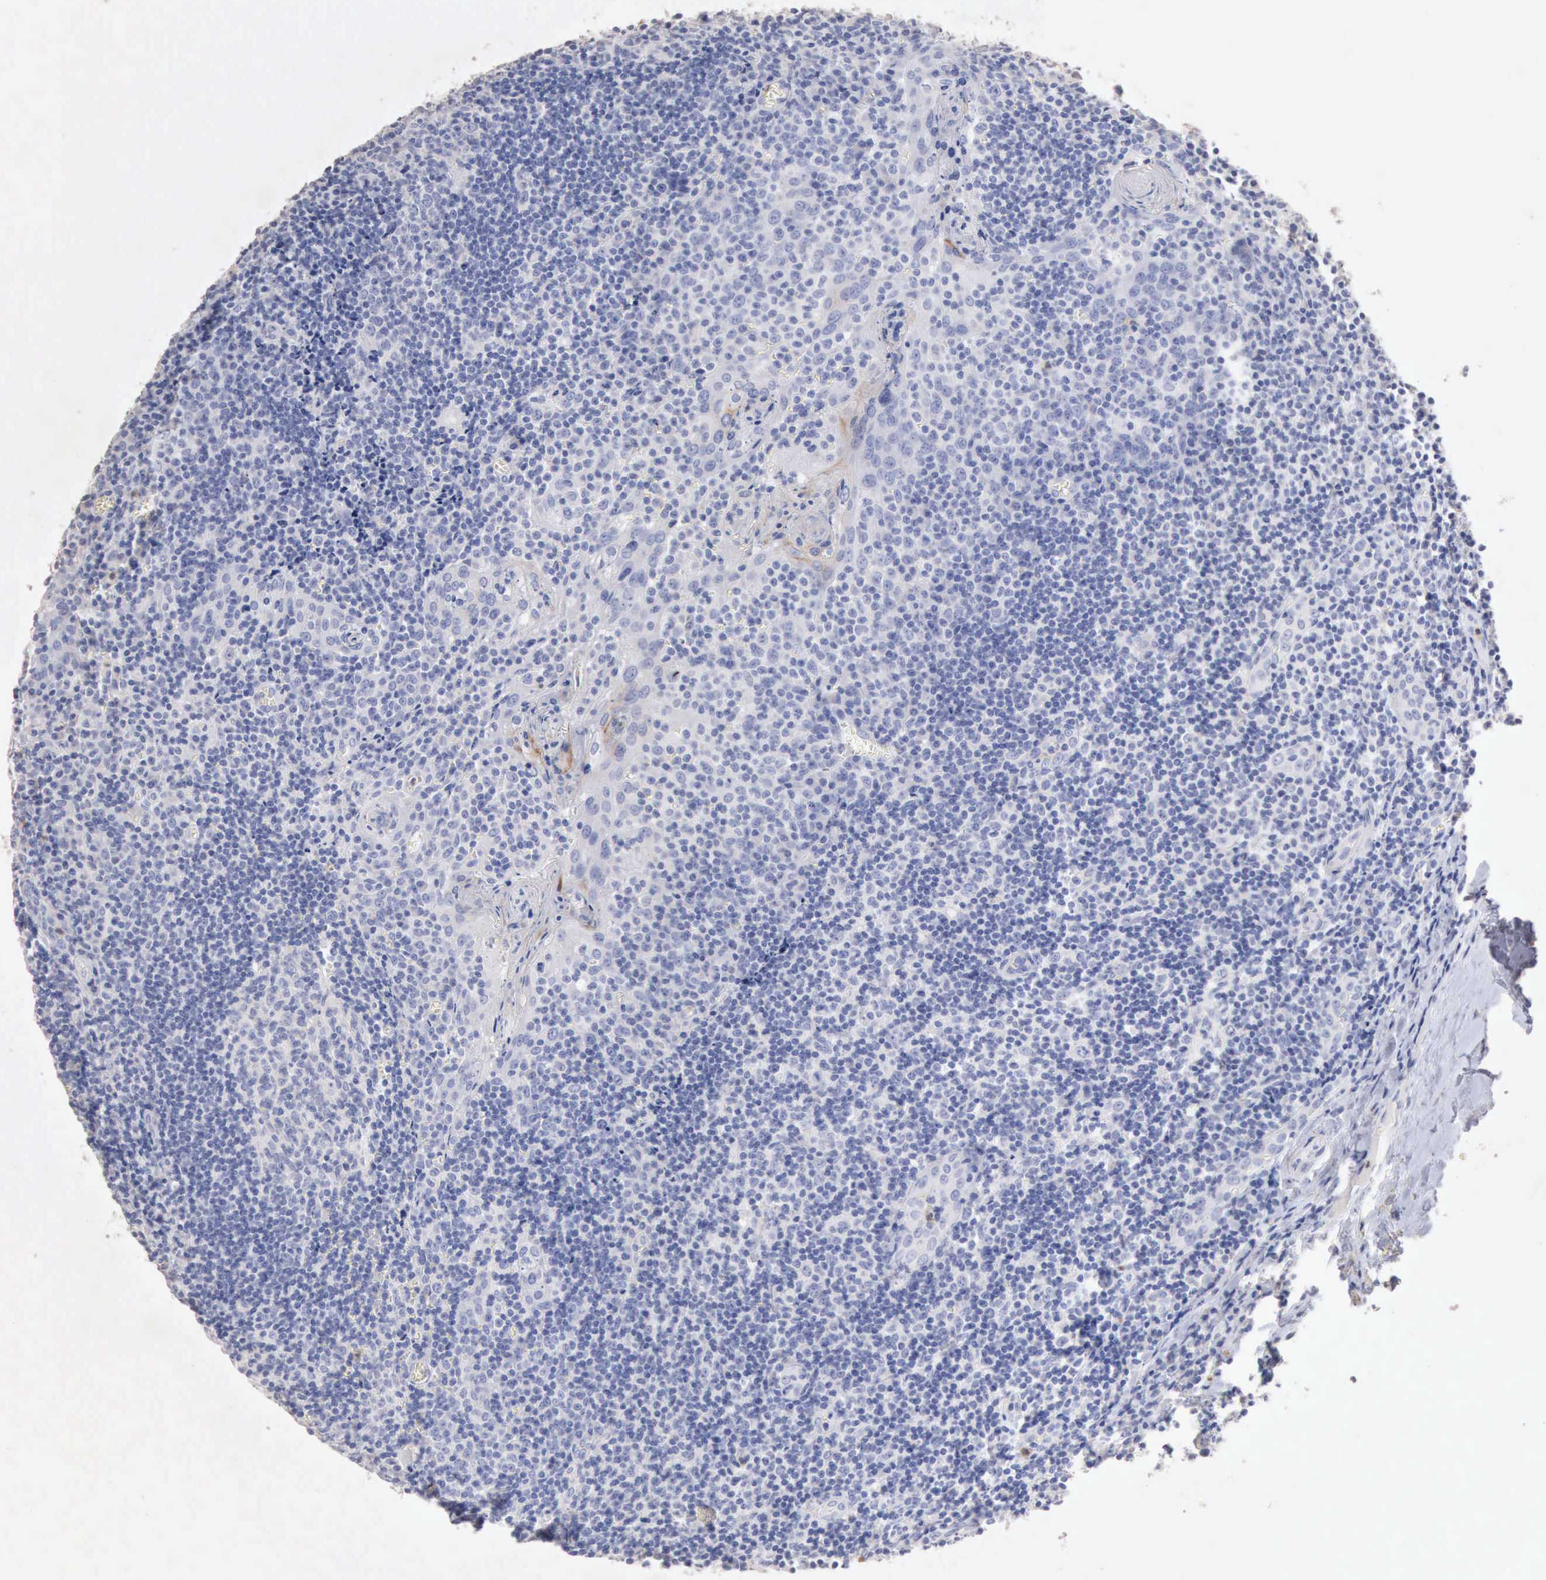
{"staining": {"intensity": "negative", "quantity": "none", "location": "none"}, "tissue": "tonsil", "cell_type": "Germinal center cells", "image_type": "normal", "snomed": [{"axis": "morphology", "description": "Normal tissue, NOS"}, {"axis": "topography", "description": "Tonsil"}], "caption": "A micrograph of human tonsil is negative for staining in germinal center cells. (DAB (3,3'-diaminobenzidine) immunohistochemistry (IHC) visualized using brightfield microscopy, high magnification).", "gene": "KRT6B", "patient": {"sex": "male", "age": 20}}